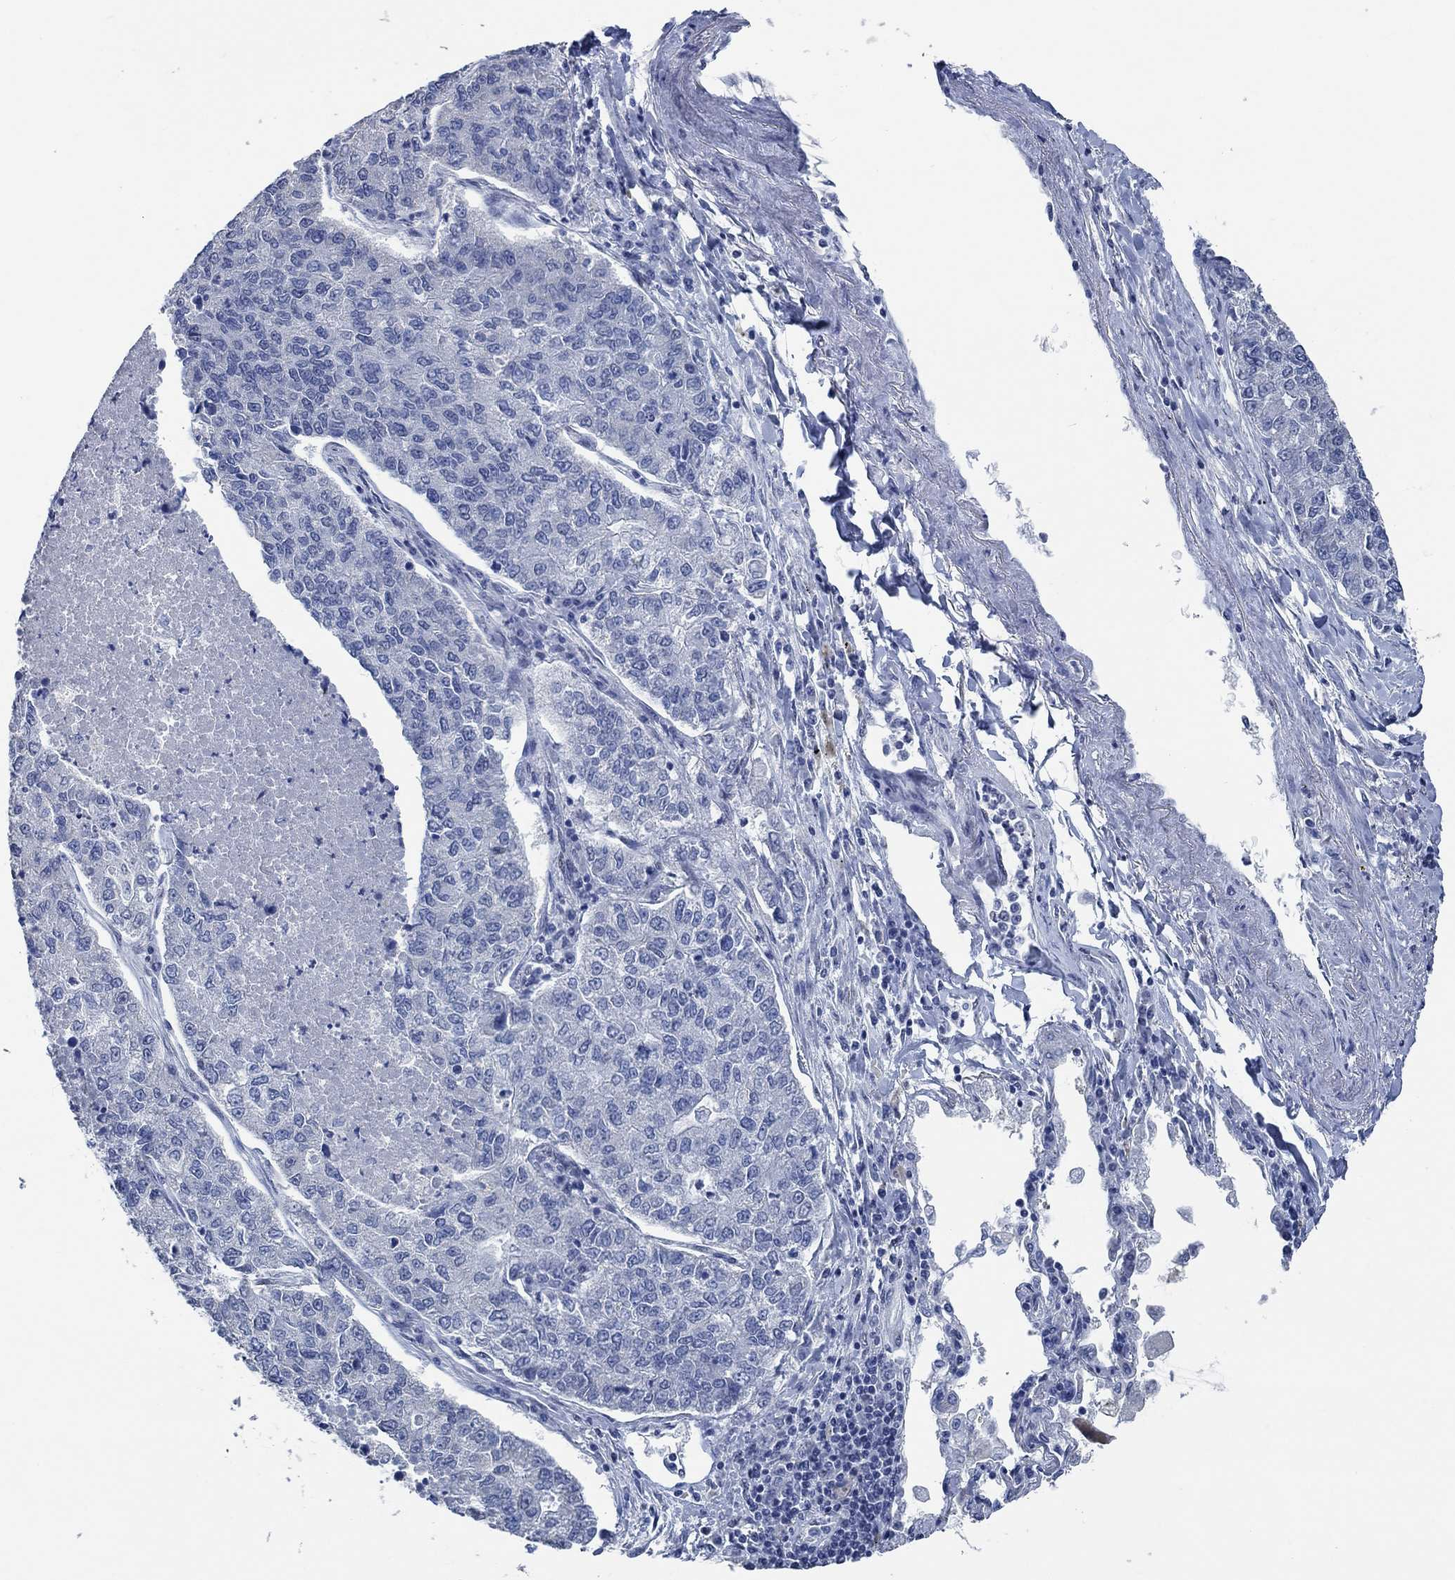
{"staining": {"intensity": "negative", "quantity": "none", "location": "none"}, "tissue": "lung cancer", "cell_type": "Tumor cells", "image_type": "cancer", "snomed": [{"axis": "morphology", "description": "Adenocarcinoma, NOS"}, {"axis": "topography", "description": "Lung"}], "caption": "Tumor cells are negative for protein expression in human lung adenocarcinoma.", "gene": "OBSCN", "patient": {"sex": "male", "age": 49}}